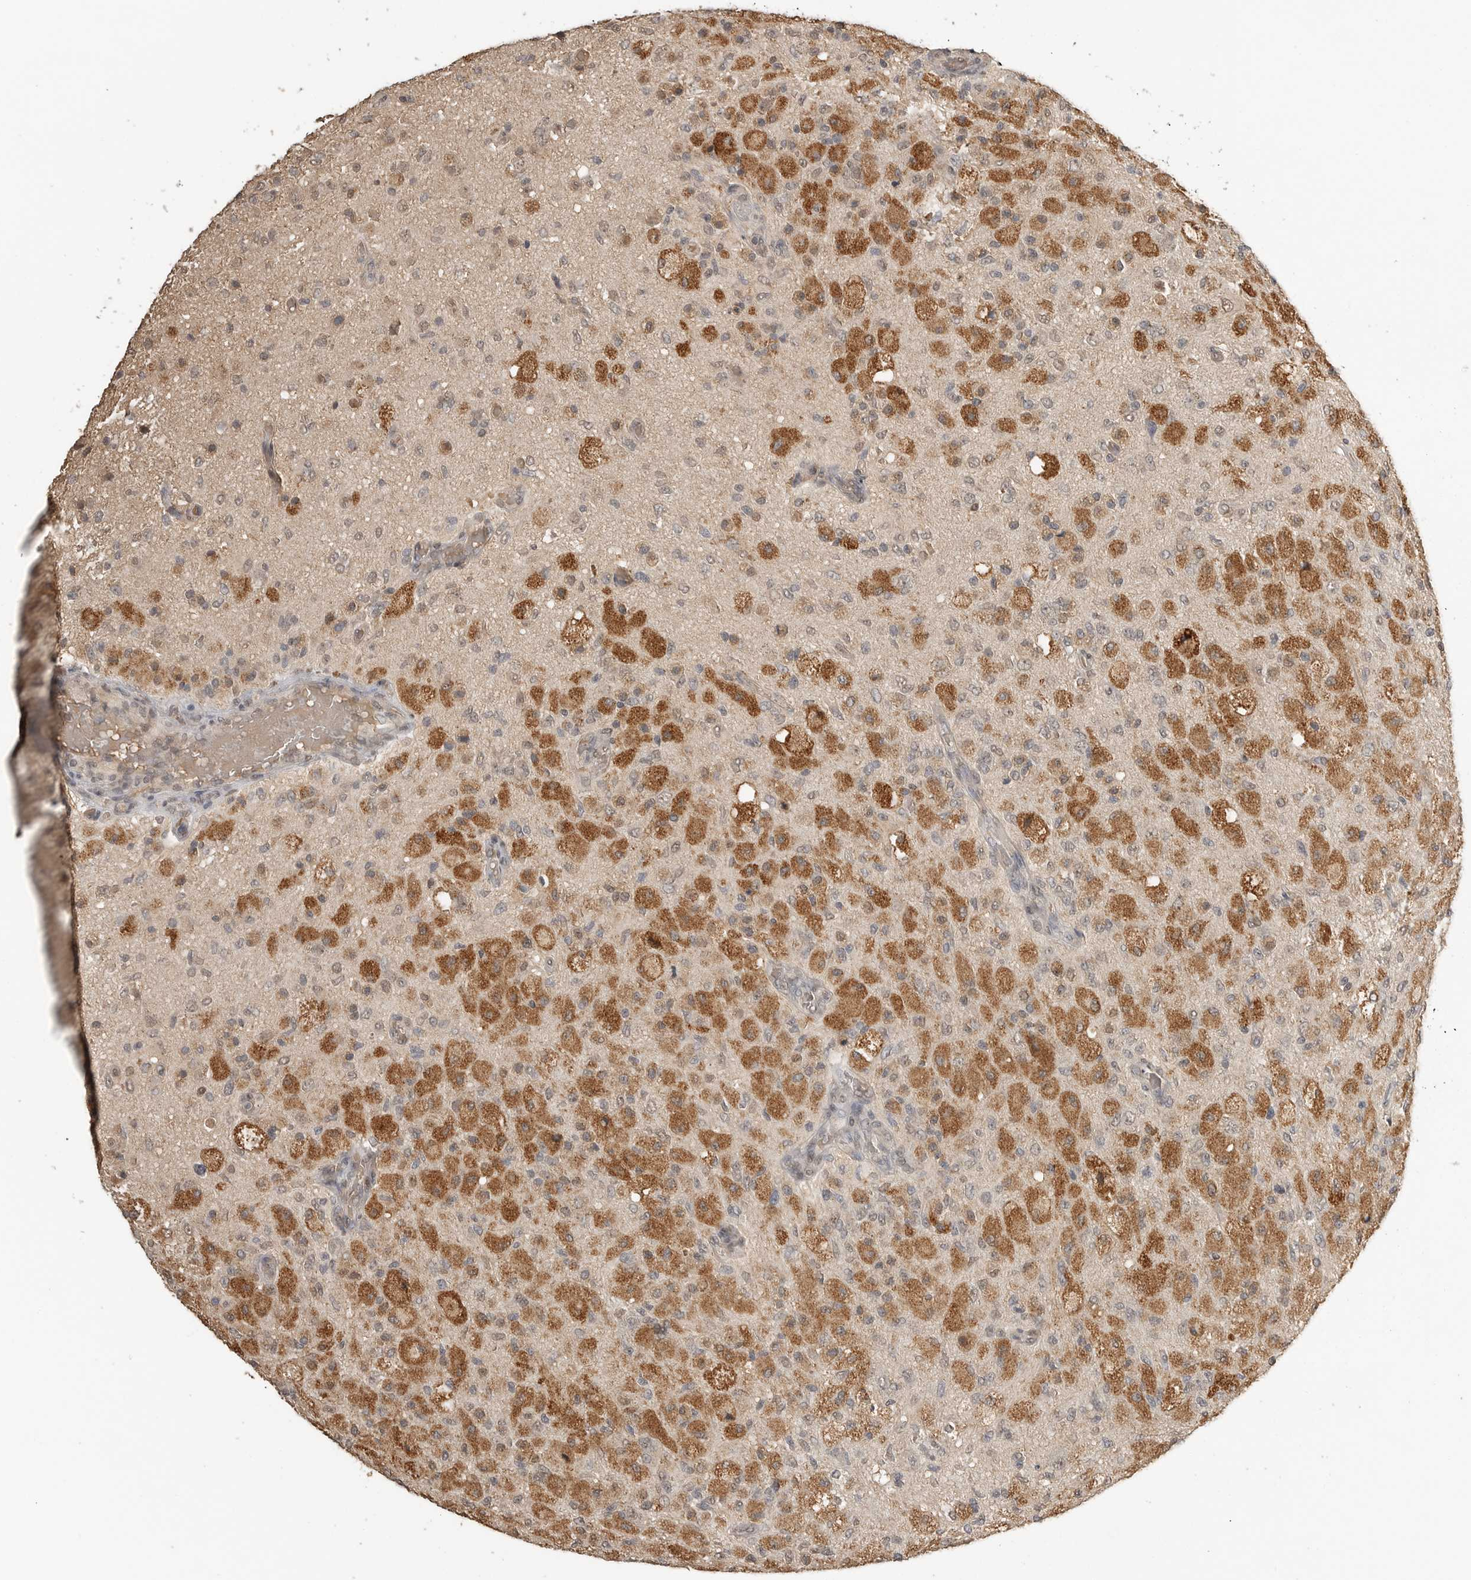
{"staining": {"intensity": "moderate", "quantity": "25%-75%", "location": "cytoplasmic/membranous"}, "tissue": "glioma", "cell_type": "Tumor cells", "image_type": "cancer", "snomed": [{"axis": "morphology", "description": "Normal tissue, NOS"}, {"axis": "morphology", "description": "Glioma, malignant, High grade"}, {"axis": "topography", "description": "Cerebral cortex"}], "caption": "This is an image of immunohistochemistry (IHC) staining of high-grade glioma (malignant), which shows moderate expression in the cytoplasmic/membranous of tumor cells.", "gene": "ASPSCR1", "patient": {"sex": "male", "age": 77}}